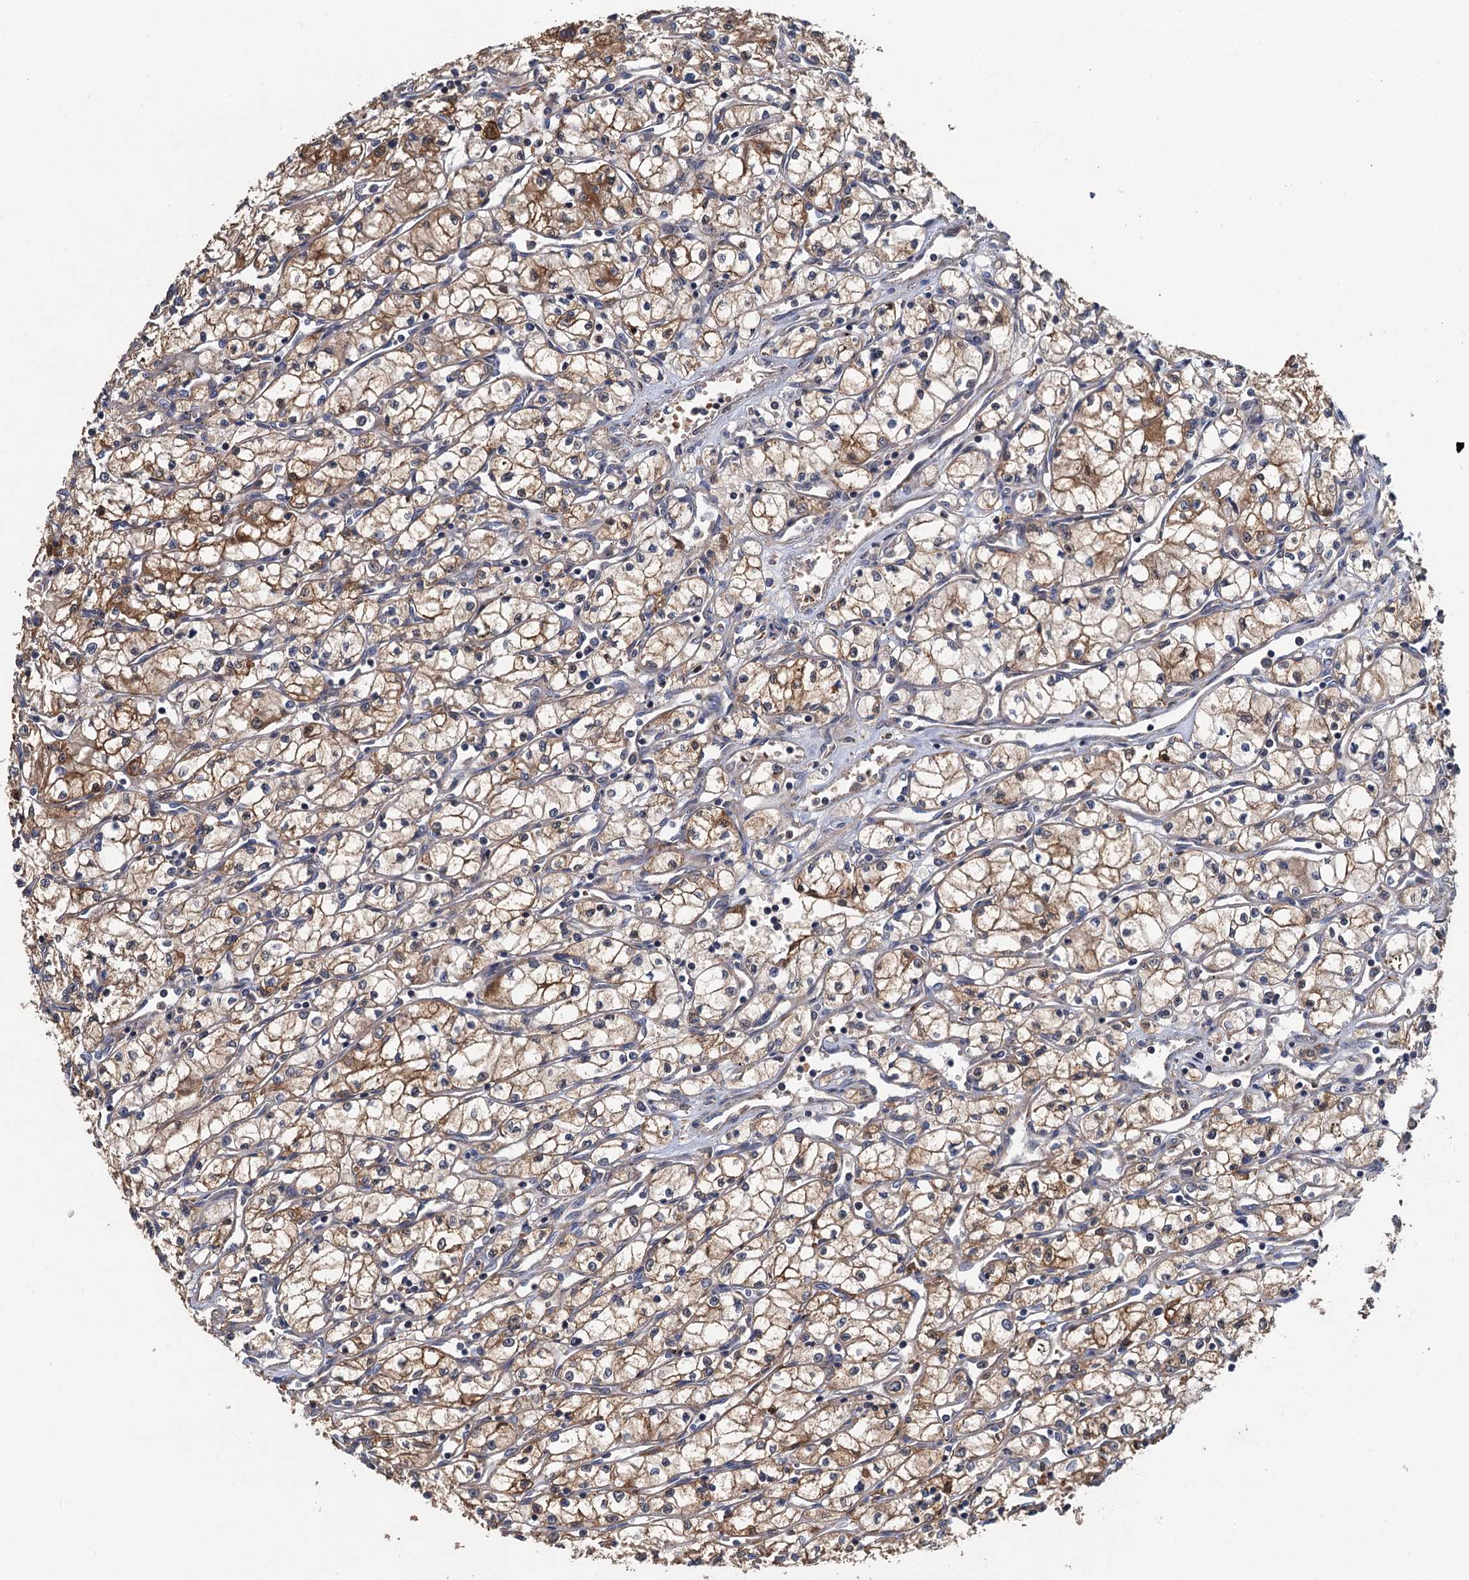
{"staining": {"intensity": "moderate", "quantity": ">75%", "location": "cytoplasmic/membranous"}, "tissue": "renal cancer", "cell_type": "Tumor cells", "image_type": "cancer", "snomed": [{"axis": "morphology", "description": "Adenocarcinoma, NOS"}, {"axis": "topography", "description": "Kidney"}], "caption": "Human renal adenocarcinoma stained with a protein marker displays moderate staining in tumor cells.", "gene": "RSAD2", "patient": {"sex": "male", "age": 59}}